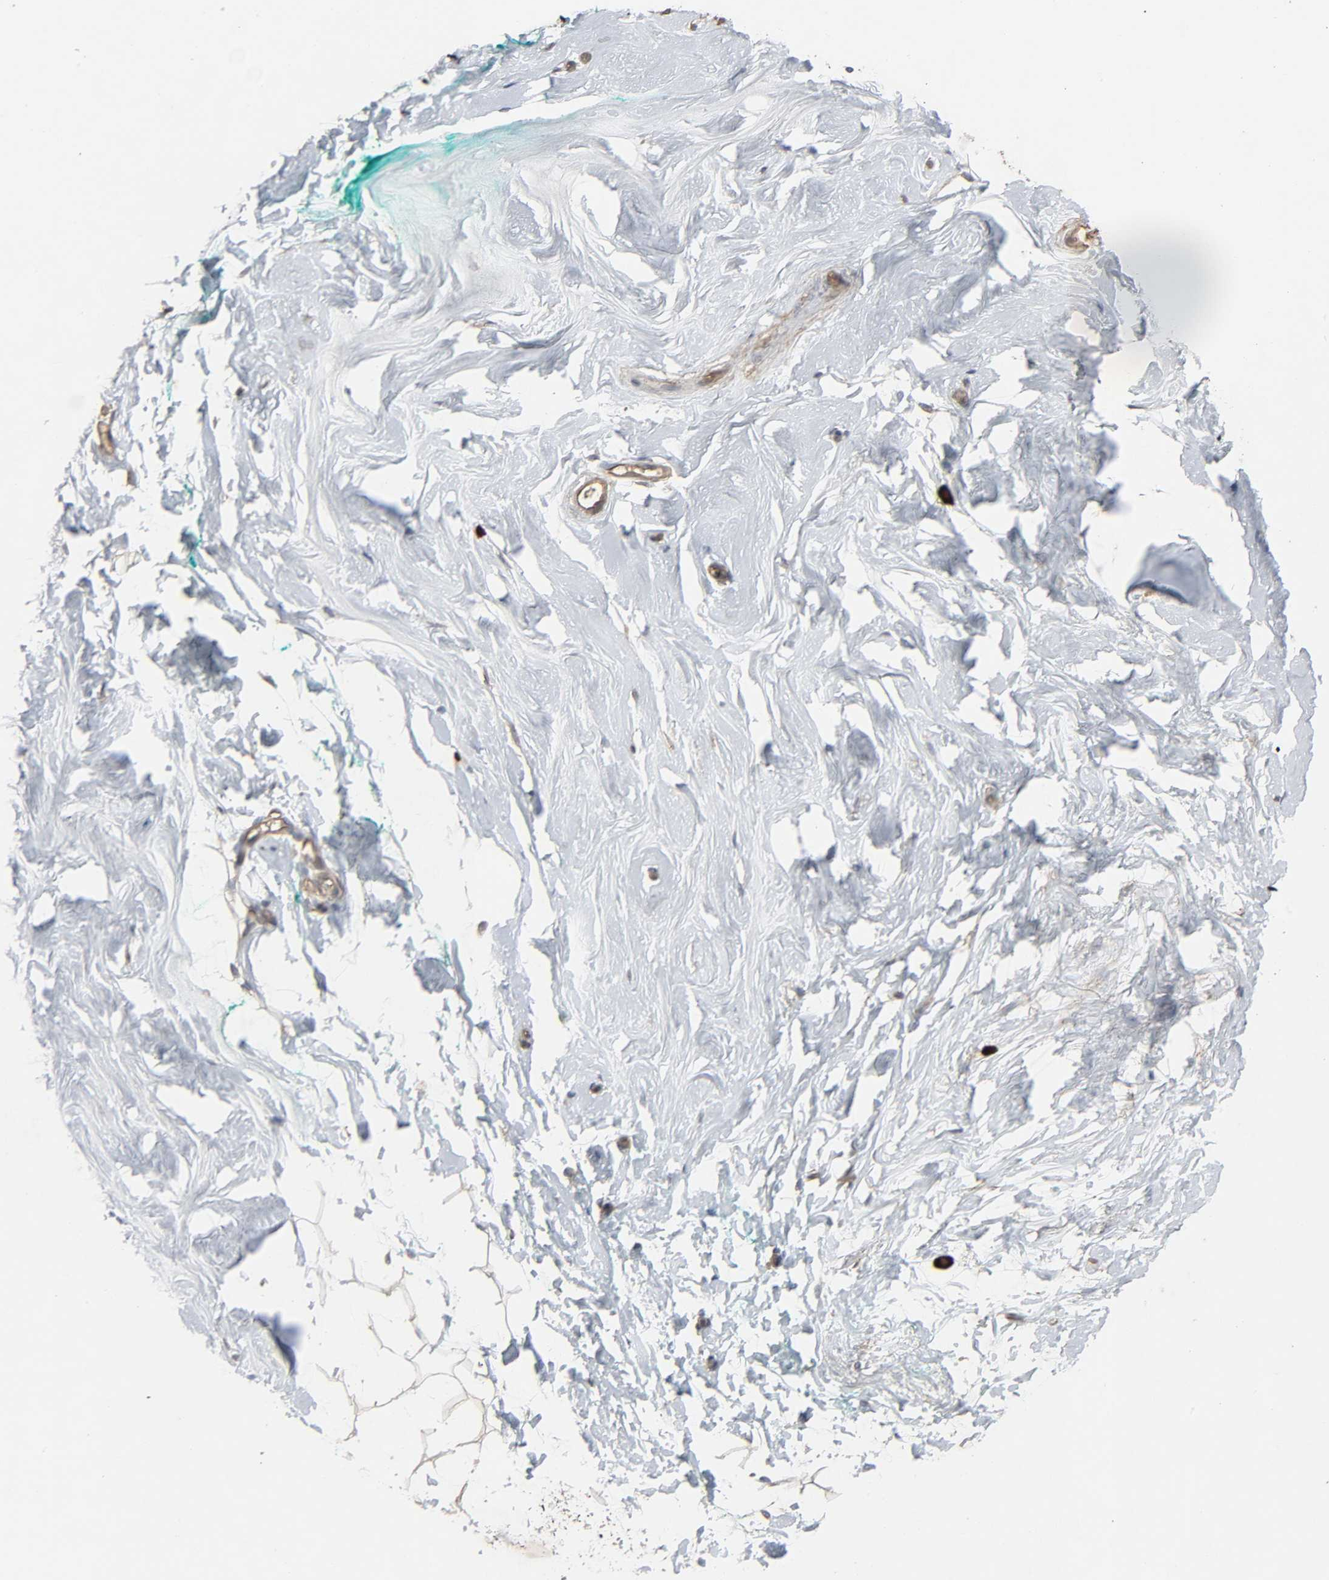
{"staining": {"intensity": "negative", "quantity": "none", "location": "none"}, "tissue": "breast", "cell_type": "Adipocytes", "image_type": "normal", "snomed": [{"axis": "morphology", "description": "Normal tissue, NOS"}, {"axis": "topography", "description": "Breast"}], "caption": "Histopathology image shows no significant protein expression in adipocytes of benign breast. (Stains: DAB immunohistochemistry with hematoxylin counter stain, Microscopy: brightfield microscopy at high magnification).", "gene": "ADCY4", "patient": {"sex": "female", "age": 52}}